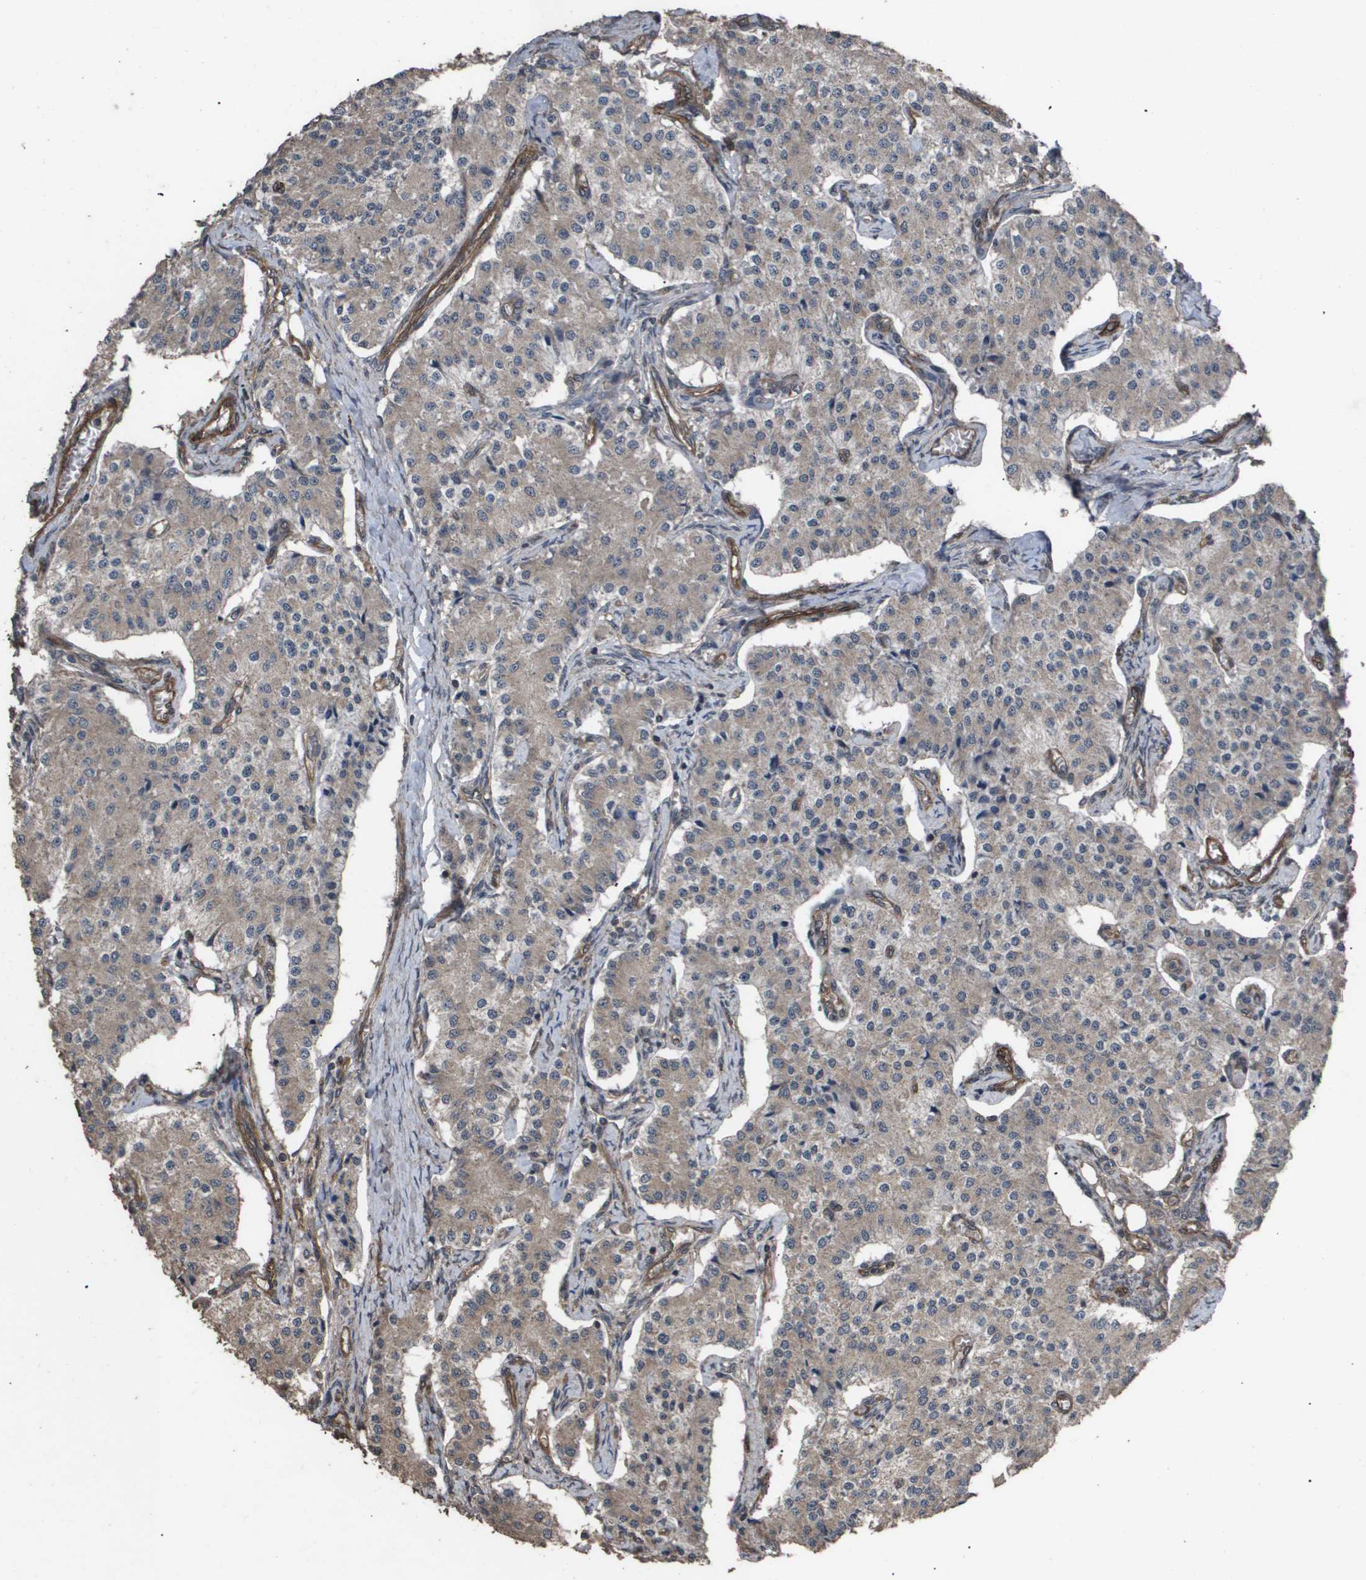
{"staining": {"intensity": "weak", "quantity": ">75%", "location": "cytoplasmic/membranous"}, "tissue": "carcinoid", "cell_type": "Tumor cells", "image_type": "cancer", "snomed": [{"axis": "morphology", "description": "Carcinoid, malignant, NOS"}, {"axis": "topography", "description": "Colon"}], "caption": "Immunohistochemistry (DAB) staining of human carcinoid (malignant) reveals weak cytoplasmic/membranous protein positivity in about >75% of tumor cells. (Brightfield microscopy of DAB IHC at high magnification).", "gene": "CUL5", "patient": {"sex": "female", "age": 52}}